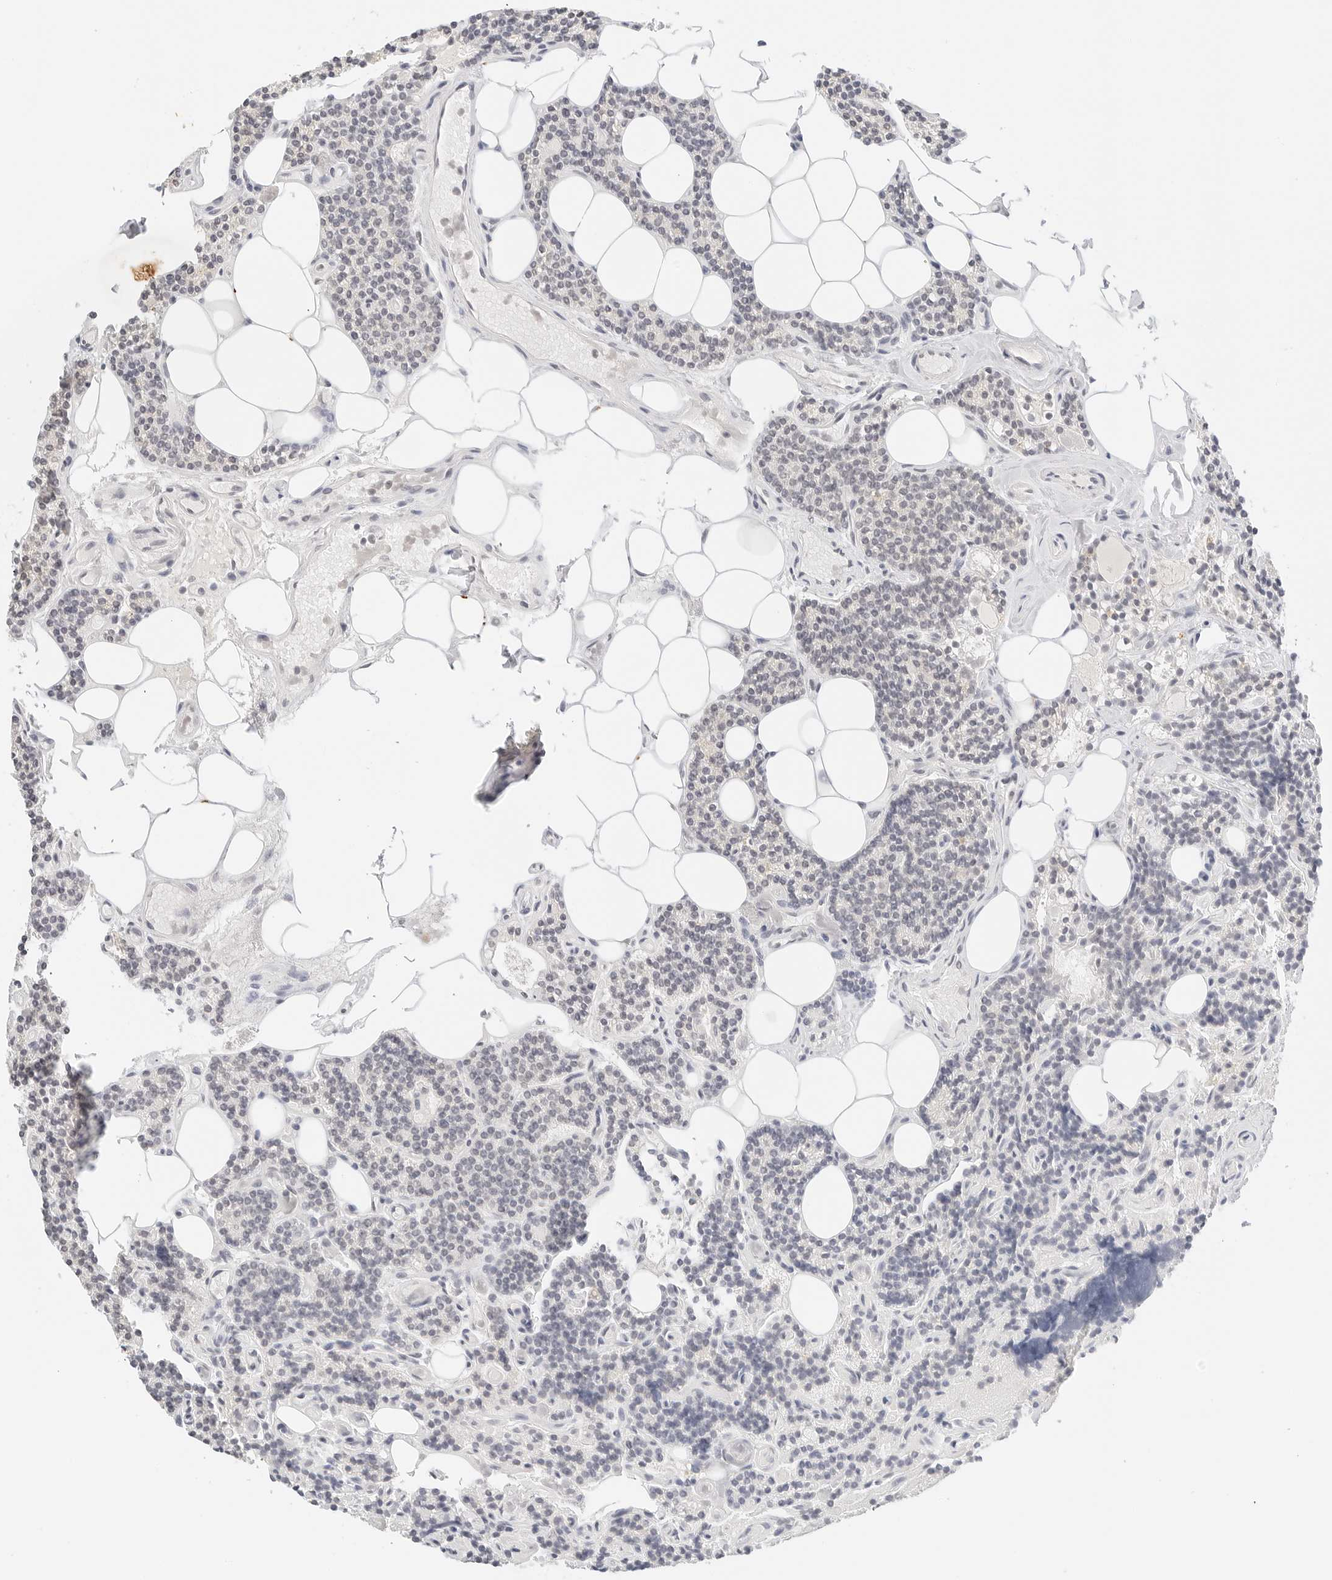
{"staining": {"intensity": "negative", "quantity": "none", "location": "none"}, "tissue": "parathyroid gland", "cell_type": "Glandular cells", "image_type": "normal", "snomed": [{"axis": "morphology", "description": "Normal tissue, NOS"}, {"axis": "topography", "description": "Parathyroid gland"}], "caption": "Immunohistochemistry (IHC) of normal human parathyroid gland demonstrates no staining in glandular cells. (Stains: DAB (3,3'-diaminobenzidine) IHC with hematoxylin counter stain, Microscopy: brightfield microscopy at high magnification).", "gene": "NEO1", "patient": {"sex": "female", "age": 43}}